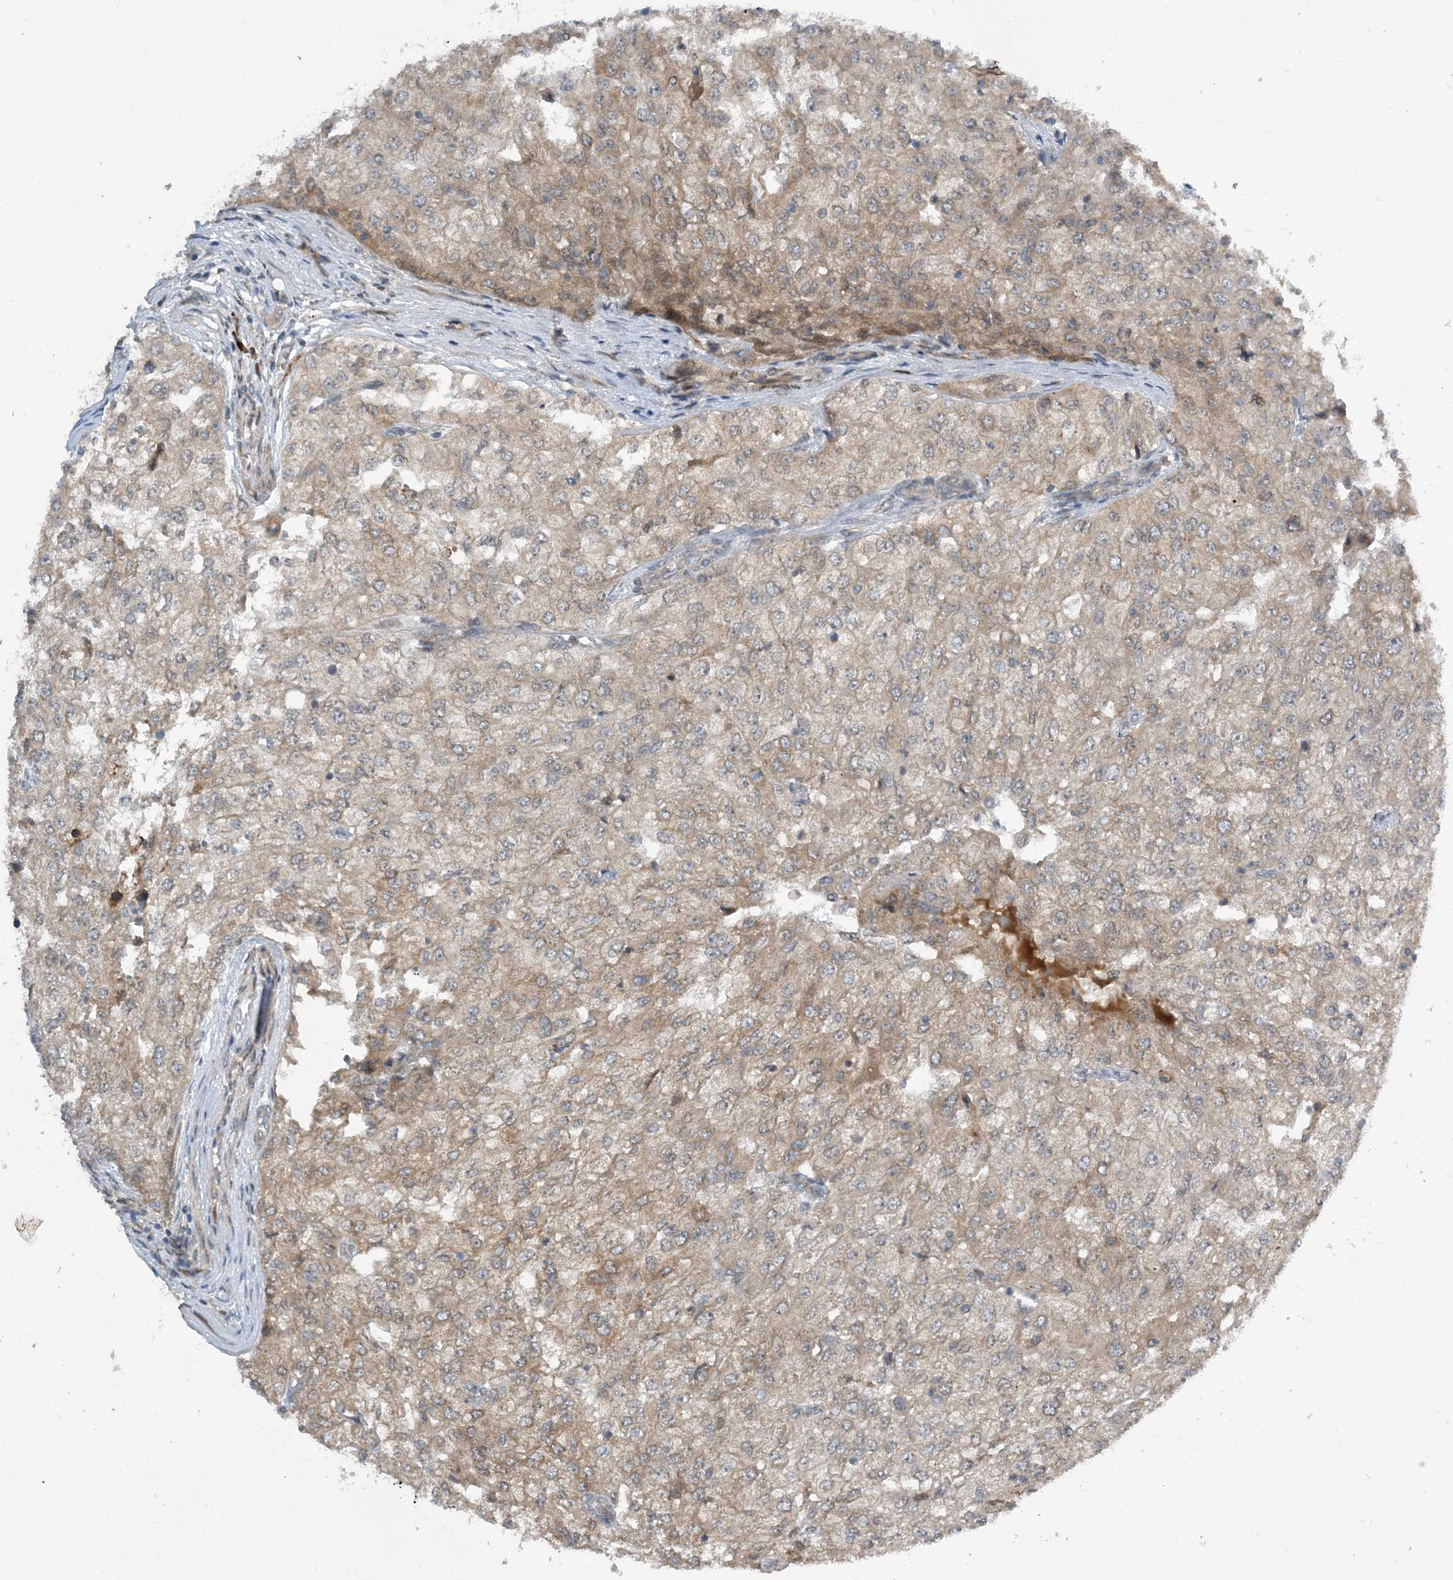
{"staining": {"intensity": "weak", "quantity": ">75%", "location": "cytoplasmic/membranous"}, "tissue": "renal cancer", "cell_type": "Tumor cells", "image_type": "cancer", "snomed": [{"axis": "morphology", "description": "Adenocarcinoma, NOS"}, {"axis": "topography", "description": "Kidney"}], "caption": "IHC histopathology image of neoplastic tissue: renal cancer (adenocarcinoma) stained using IHC demonstrates low levels of weak protein expression localized specifically in the cytoplasmic/membranous of tumor cells, appearing as a cytoplasmic/membranous brown color.", "gene": "PHOSPHO2", "patient": {"sex": "female", "age": 54}}